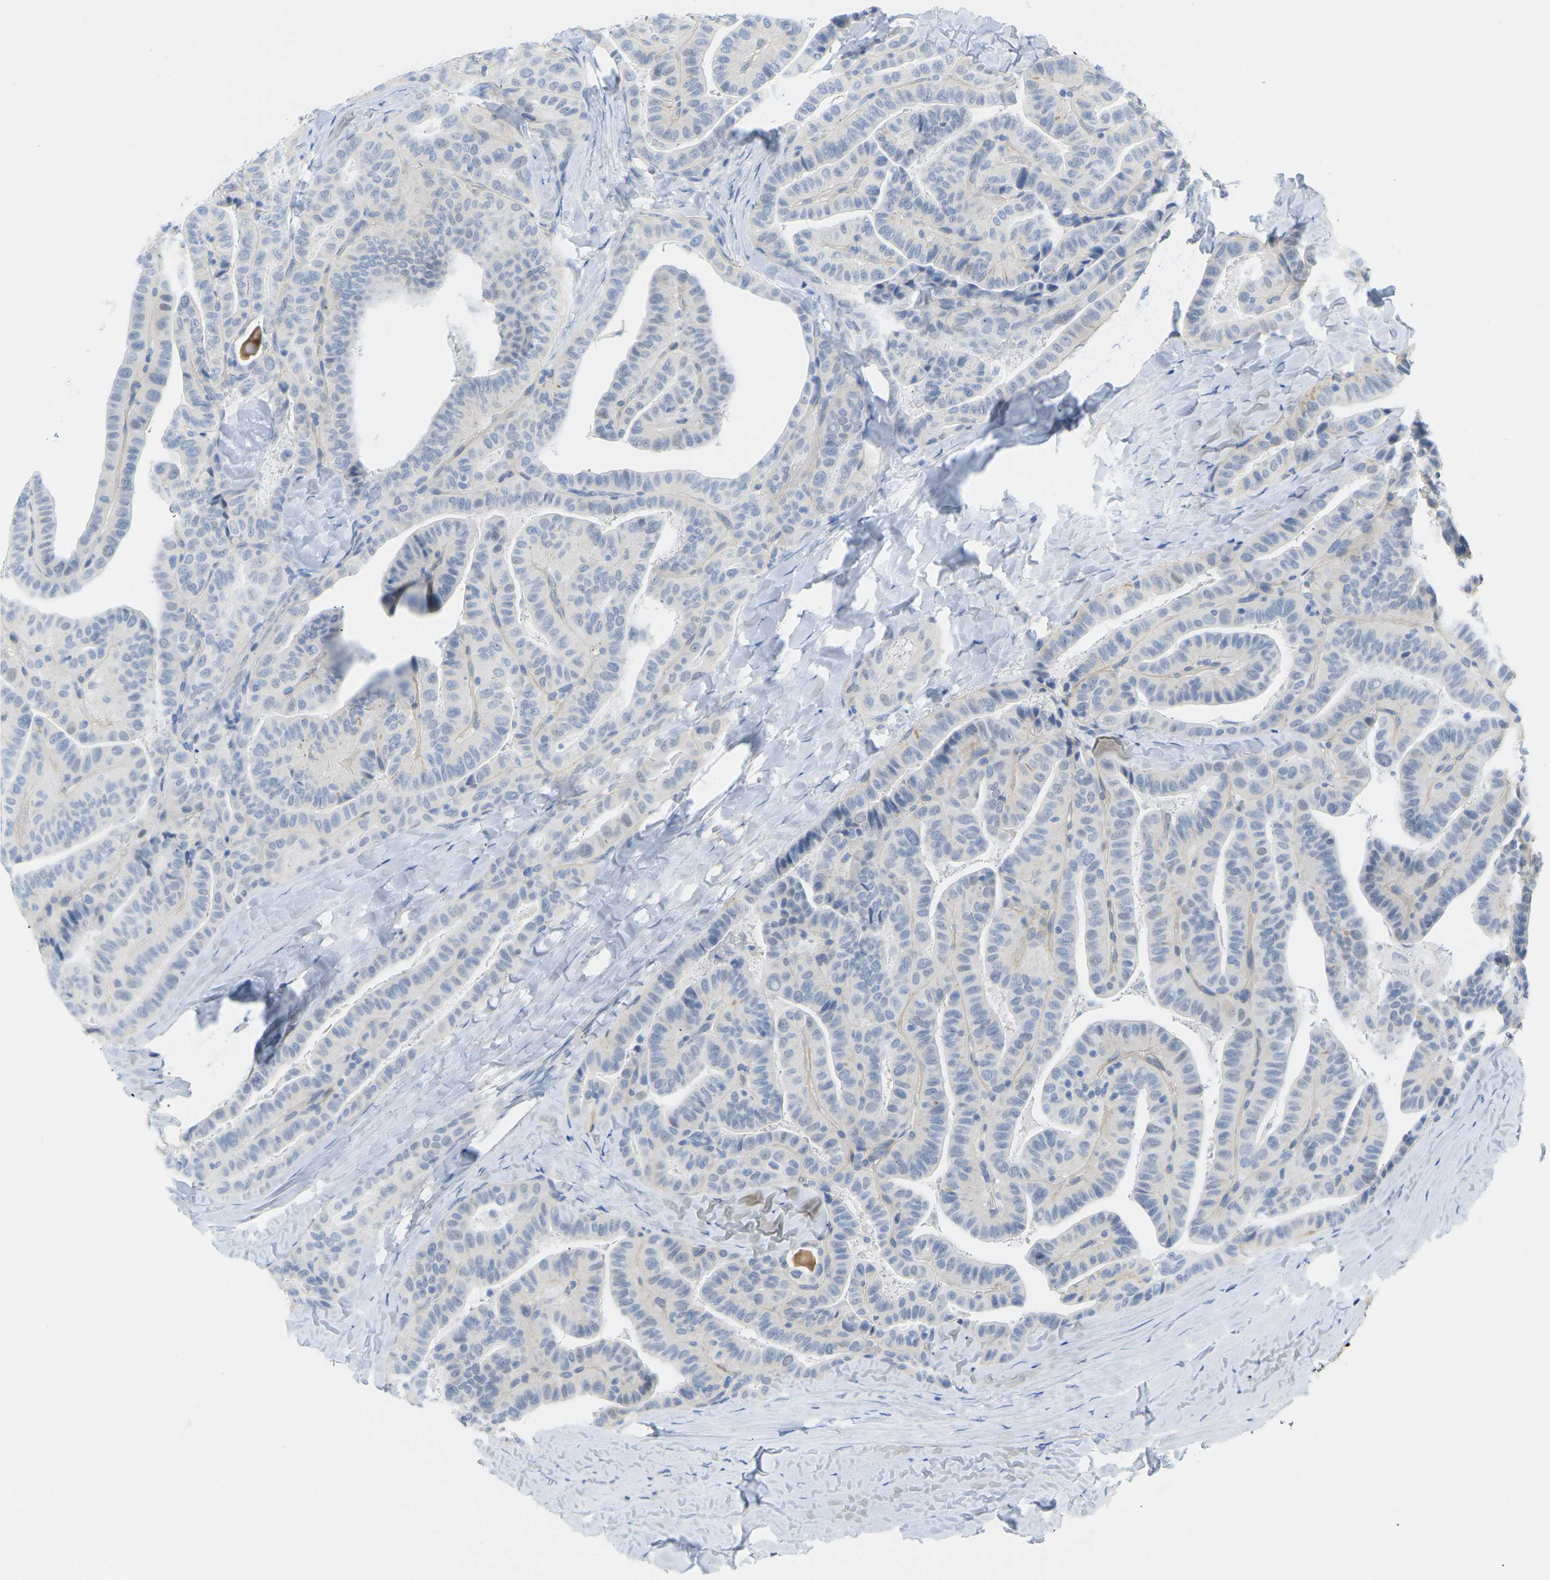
{"staining": {"intensity": "negative", "quantity": "none", "location": "none"}, "tissue": "thyroid cancer", "cell_type": "Tumor cells", "image_type": "cancer", "snomed": [{"axis": "morphology", "description": "Papillary adenocarcinoma, NOS"}, {"axis": "topography", "description": "Thyroid gland"}], "caption": "Micrograph shows no significant protein staining in tumor cells of thyroid cancer.", "gene": "HLTF", "patient": {"sex": "male", "age": 77}}